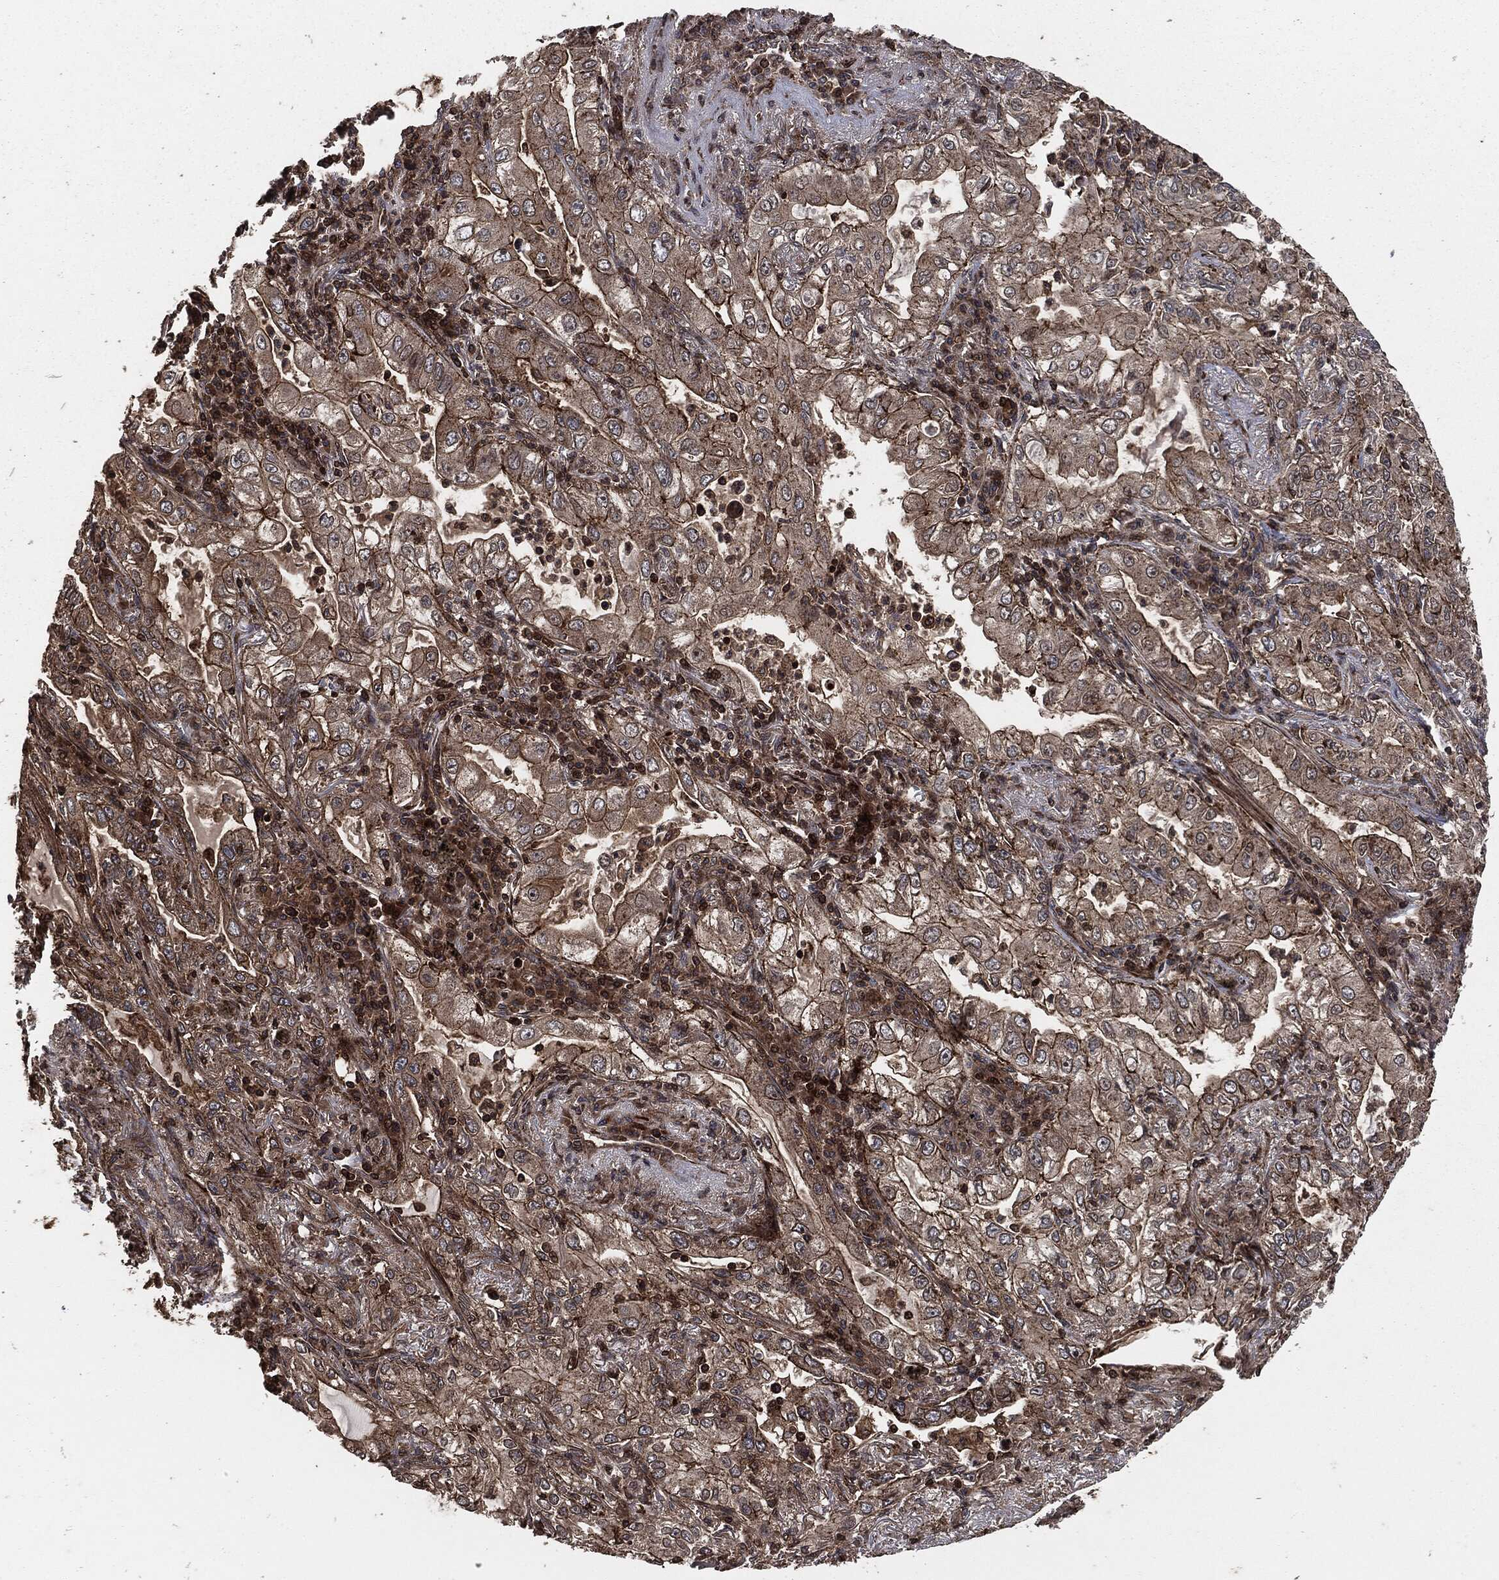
{"staining": {"intensity": "moderate", "quantity": "25%-75%", "location": "cytoplasmic/membranous"}, "tissue": "lung cancer", "cell_type": "Tumor cells", "image_type": "cancer", "snomed": [{"axis": "morphology", "description": "Adenocarcinoma, NOS"}, {"axis": "topography", "description": "Lung"}], "caption": "This photomicrograph shows lung adenocarcinoma stained with immunohistochemistry to label a protein in brown. The cytoplasmic/membranous of tumor cells show moderate positivity for the protein. Nuclei are counter-stained blue.", "gene": "IFIT1", "patient": {"sex": "female", "age": 73}}